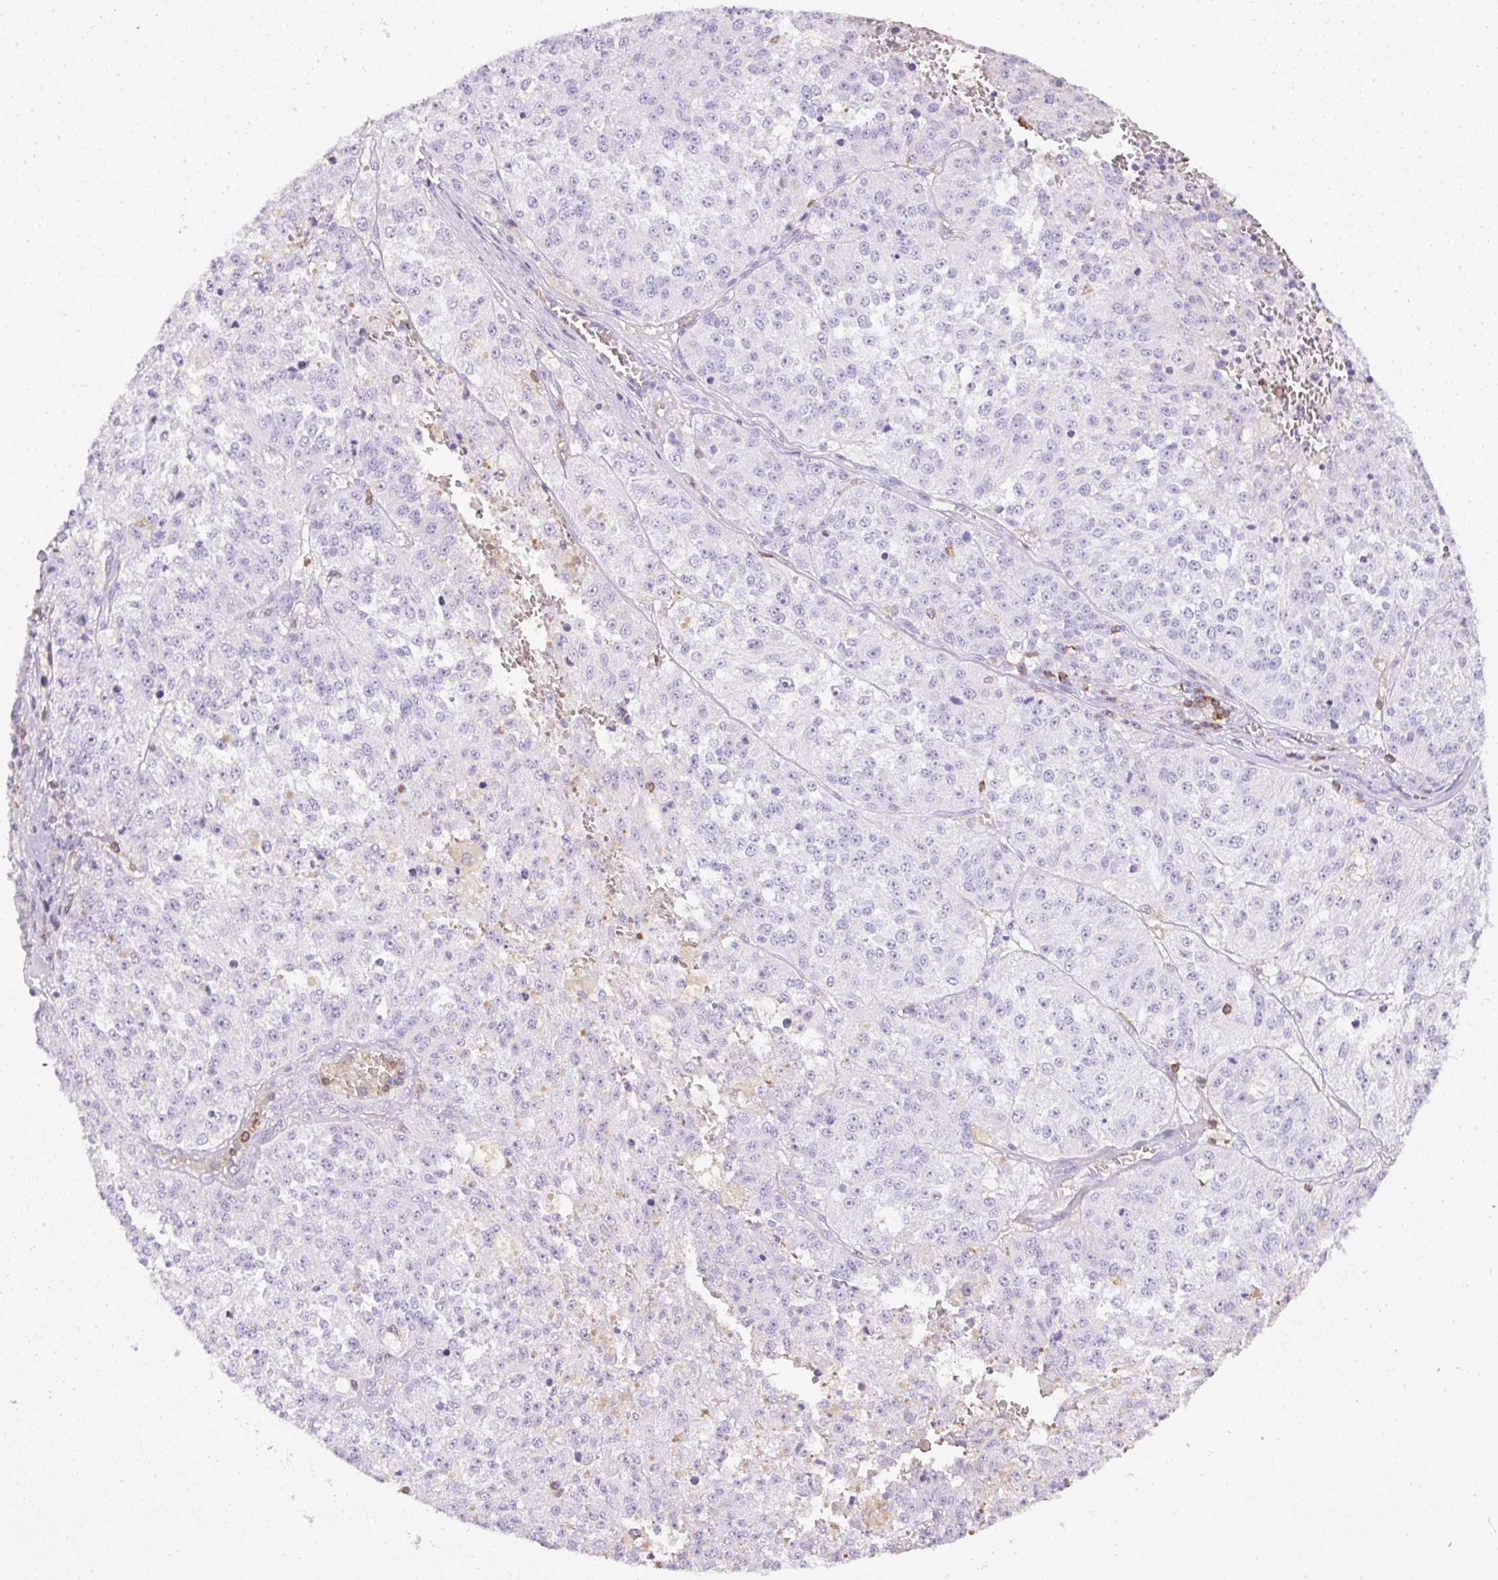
{"staining": {"intensity": "negative", "quantity": "none", "location": "none"}, "tissue": "melanoma", "cell_type": "Tumor cells", "image_type": "cancer", "snomed": [{"axis": "morphology", "description": "Malignant melanoma, NOS"}, {"axis": "topography", "description": "Skin"}], "caption": "The immunohistochemistry photomicrograph has no significant positivity in tumor cells of melanoma tissue.", "gene": "FAM228B", "patient": {"sex": "female", "age": 64}}